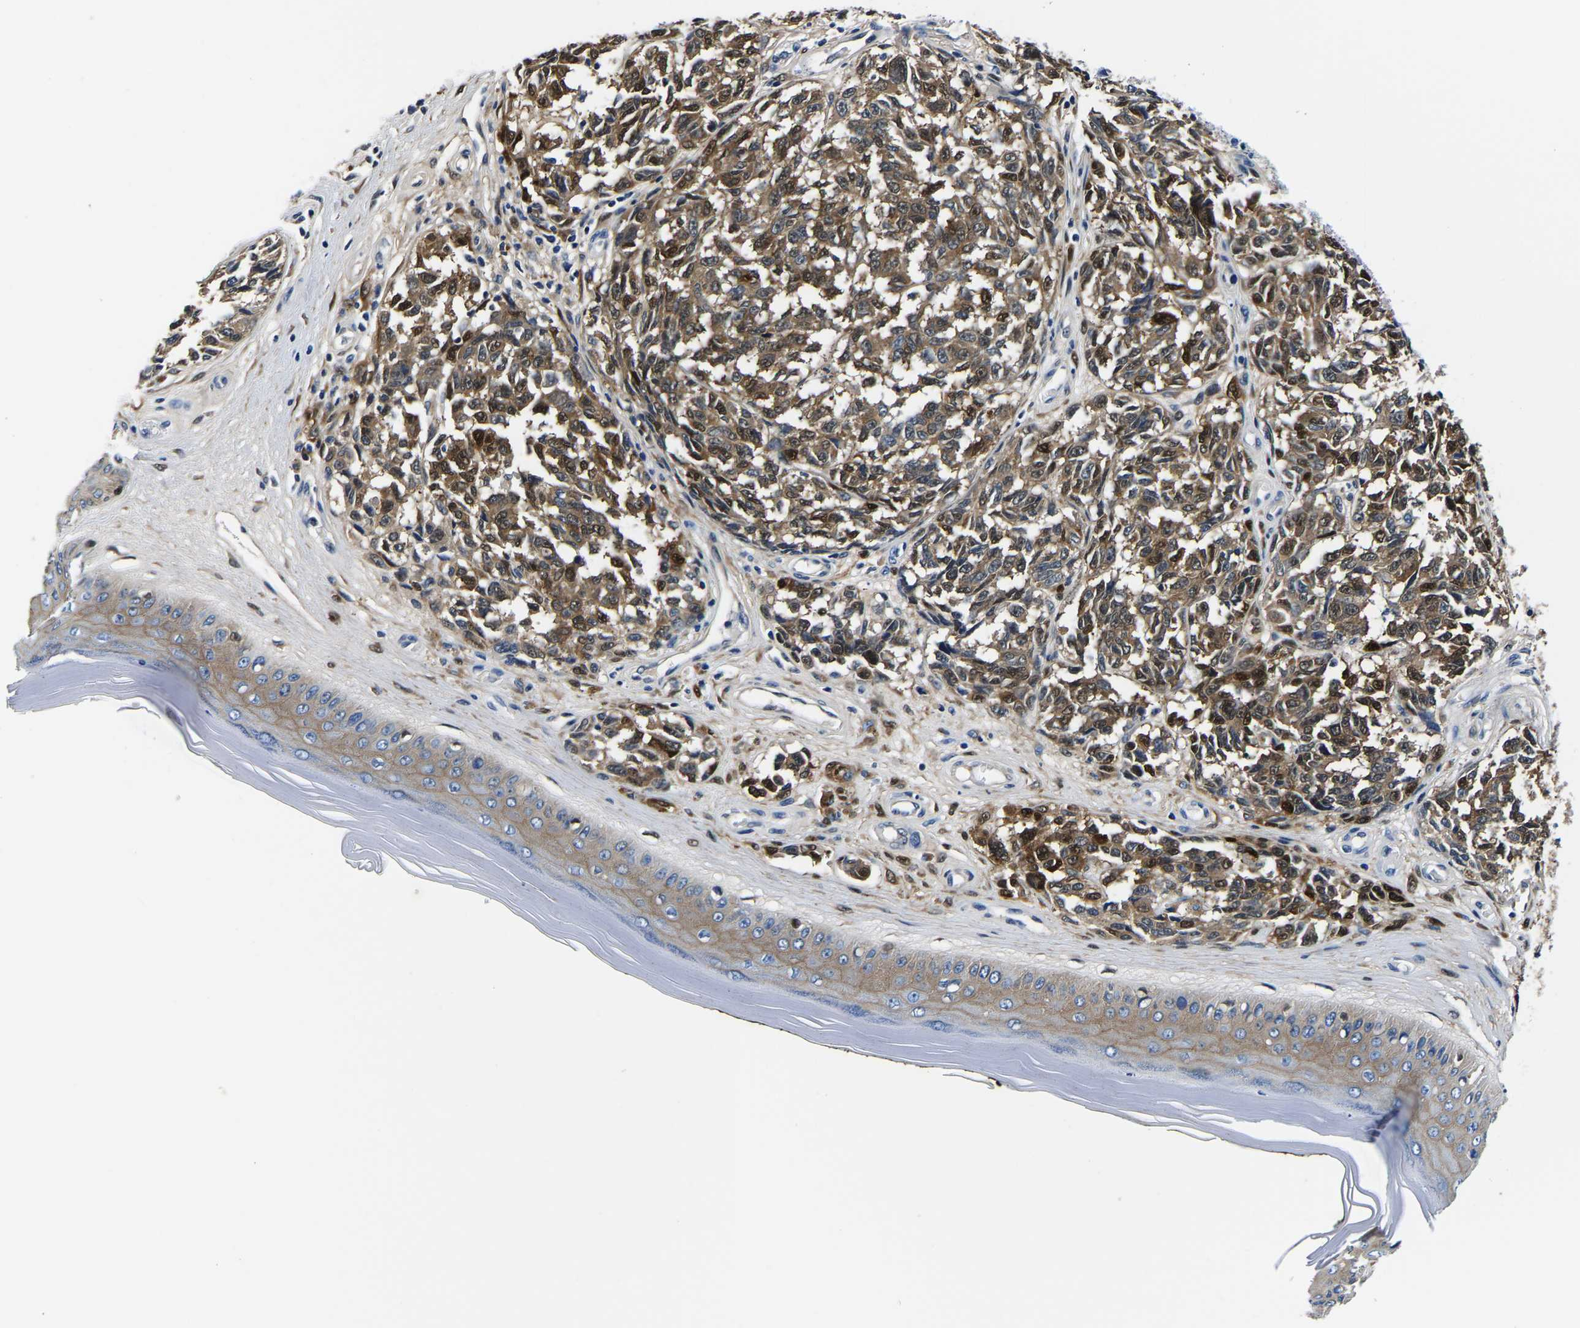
{"staining": {"intensity": "moderate", "quantity": ">75%", "location": "cytoplasmic/membranous,nuclear"}, "tissue": "melanoma", "cell_type": "Tumor cells", "image_type": "cancer", "snomed": [{"axis": "morphology", "description": "Malignant melanoma, NOS"}, {"axis": "topography", "description": "Skin"}], "caption": "This image shows immunohistochemistry staining of human malignant melanoma, with medium moderate cytoplasmic/membranous and nuclear expression in approximately >75% of tumor cells.", "gene": "S100A13", "patient": {"sex": "female", "age": 64}}